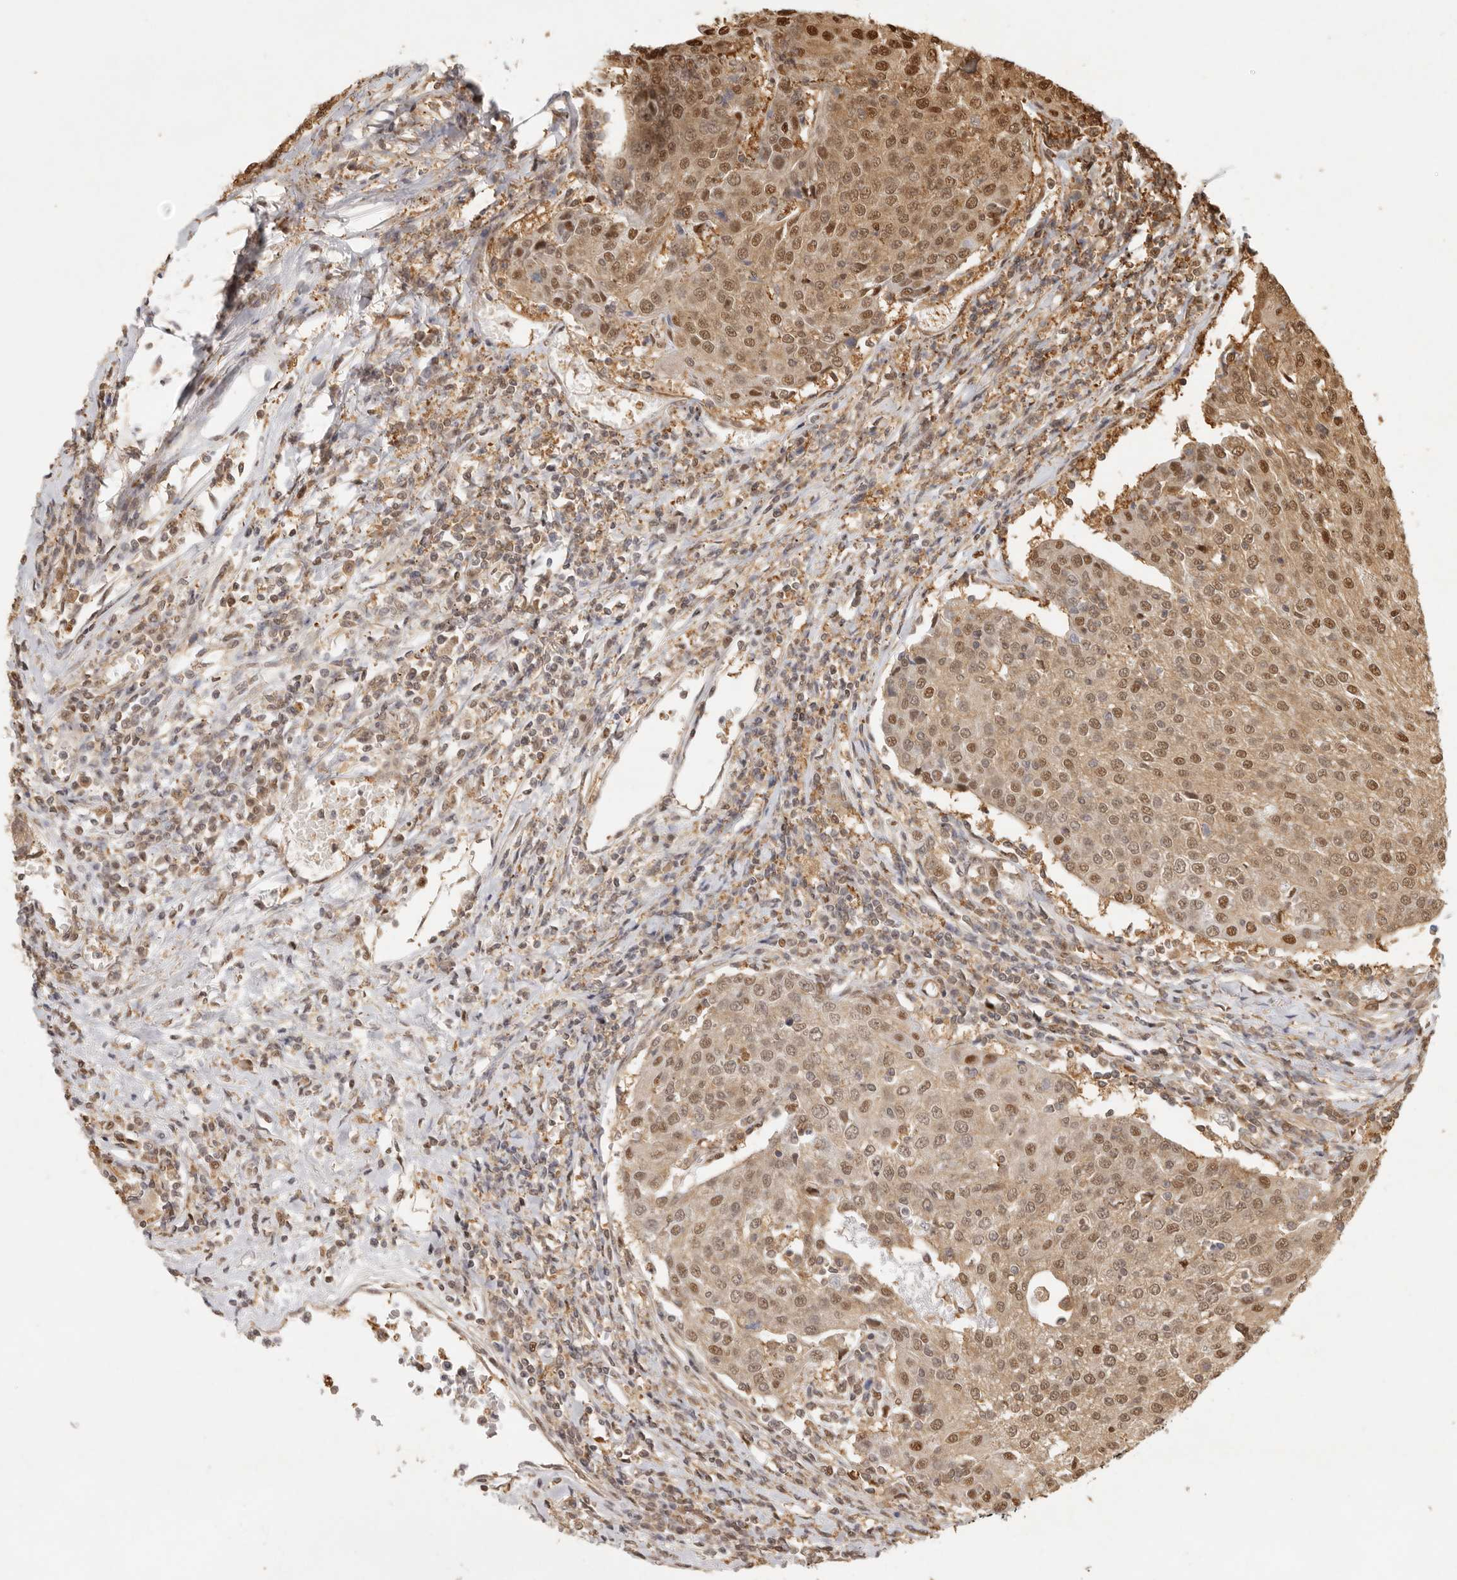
{"staining": {"intensity": "moderate", "quantity": ">75%", "location": "cytoplasmic/membranous,nuclear"}, "tissue": "urothelial cancer", "cell_type": "Tumor cells", "image_type": "cancer", "snomed": [{"axis": "morphology", "description": "Urothelial carcinoma, High grade"}, {"axis": "topography", "description": "Urinary bladder"}], "caption": "Urothelial cancer tissue exhibits moderate cytoplasmic/membranous and nuclear staining in about >75% of tumor cells, visualized by immunohistochemistry. (brown staining indicates protein expression, while blue staining denotes nuclei).", "gene": "PSMA5", "patient": {"sex": "female", "age": 85}}